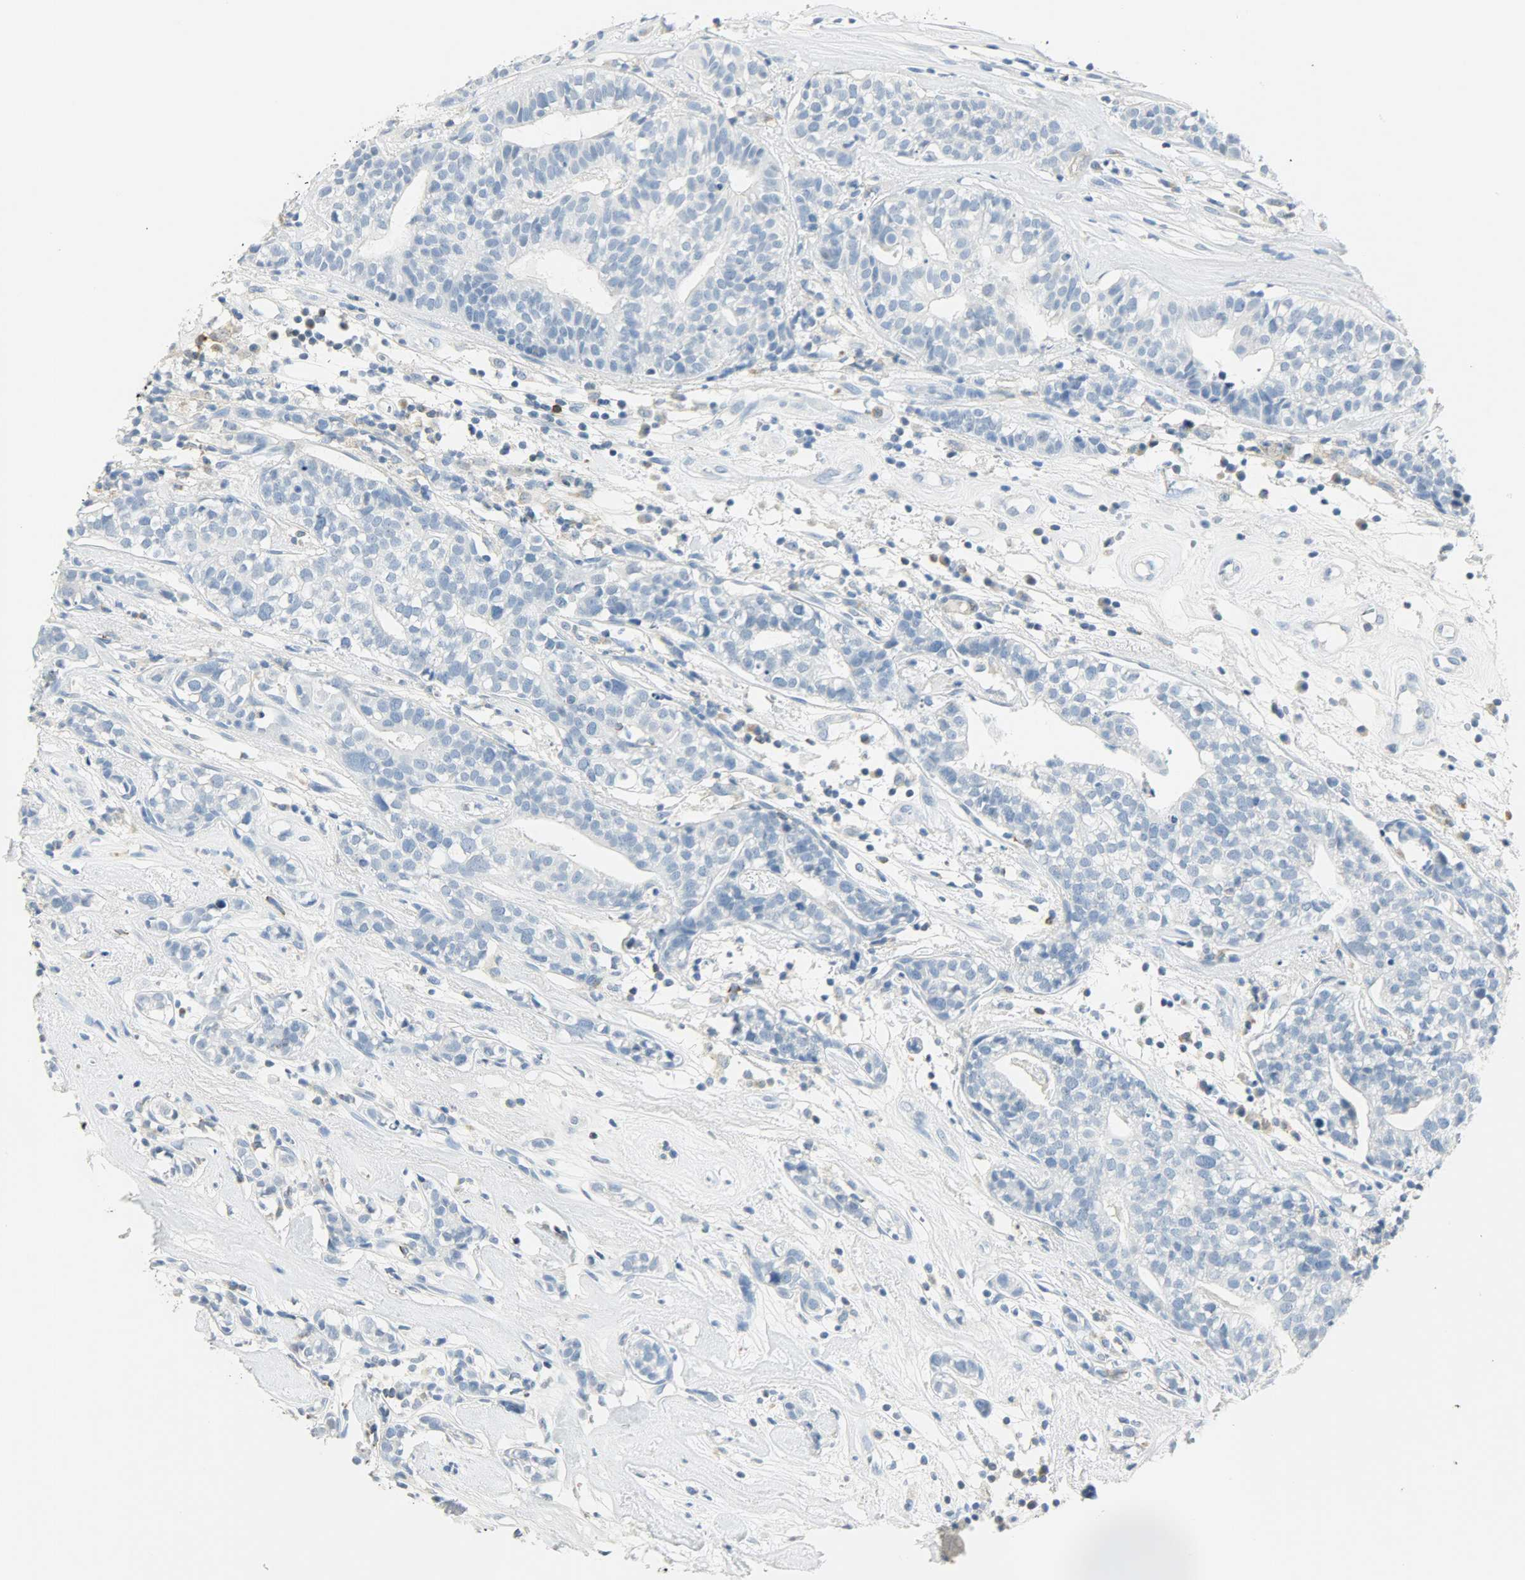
{"staining": {"intensity": "negative", "quantity": "none", "location": "none"}, "tissue": "head and neck cancer", "cell_type": "Tumor cells", "image_type": "cancer", "snomed": [{"axis": "morphology", "description": "Adenocarcinoma, NOS"}, {"axis": "topography", "description": "Salivary gland"}, {"axis": "topography", "description": "Head-Neck"}], "caption": "The micrograph demonstrates no staining of tumor cells in head and neck cancer.", "gene": "PTPN6", "patient": {"sex": "female", "age": 65}}